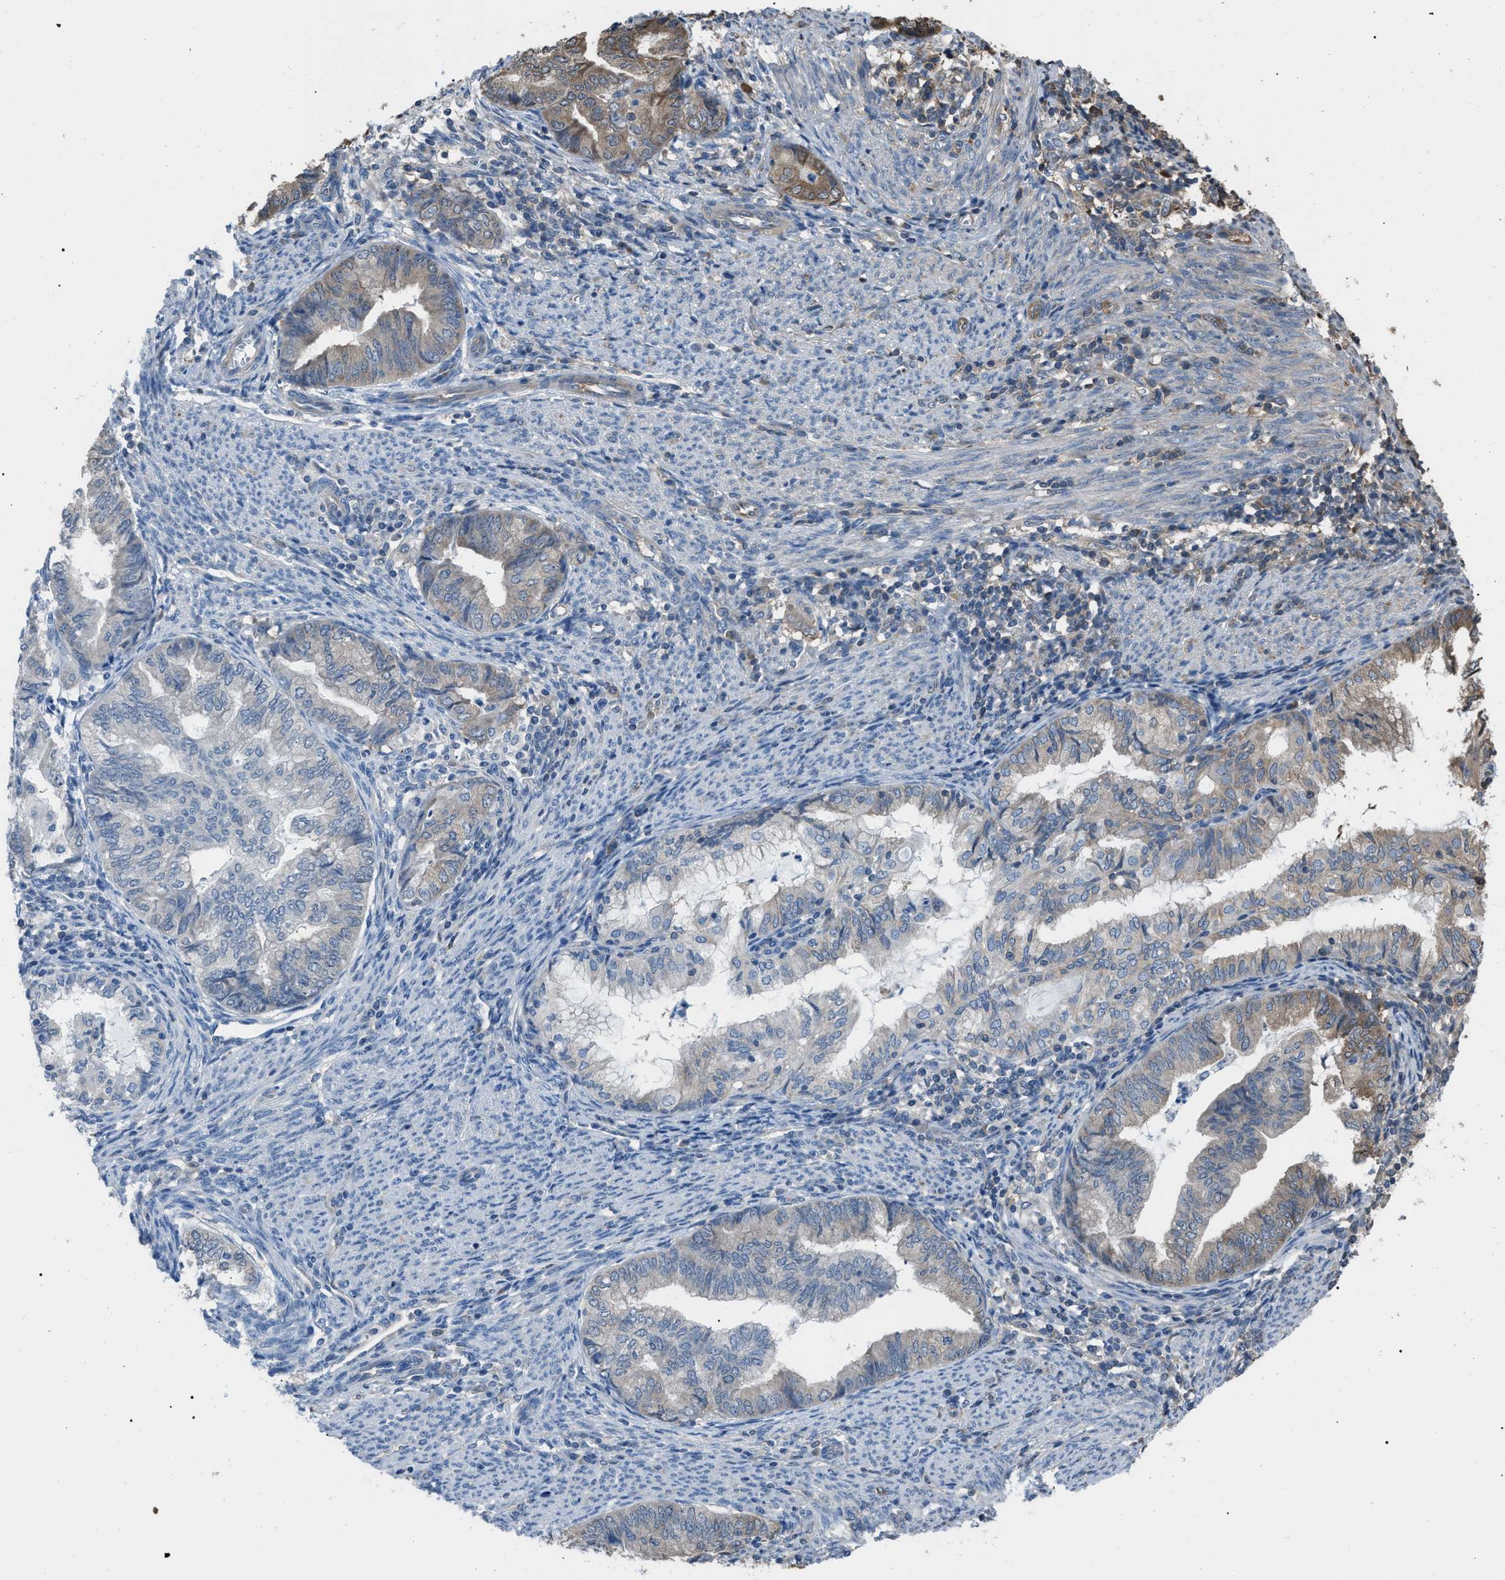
{"staining": {"intensity": "weak", "quantity": "<25%", "location": "cytoplasmic/membranous"}, "tissue": "endometrial cancer", "cell_type": "Tumor cells", "image_type": "cancer", "snomed": [{"axis": "morphology", "description": "Adenocarcinoma, NOS"}, {"axis": "topography", "description": "Endometrium"}], "caption": "Human endometrial cancer stained for a protein using immunohistochemistry exhibits no expression in tumor cells.", "gene": "PDCD5", "patient": {"sex": "female", "age": 79}}